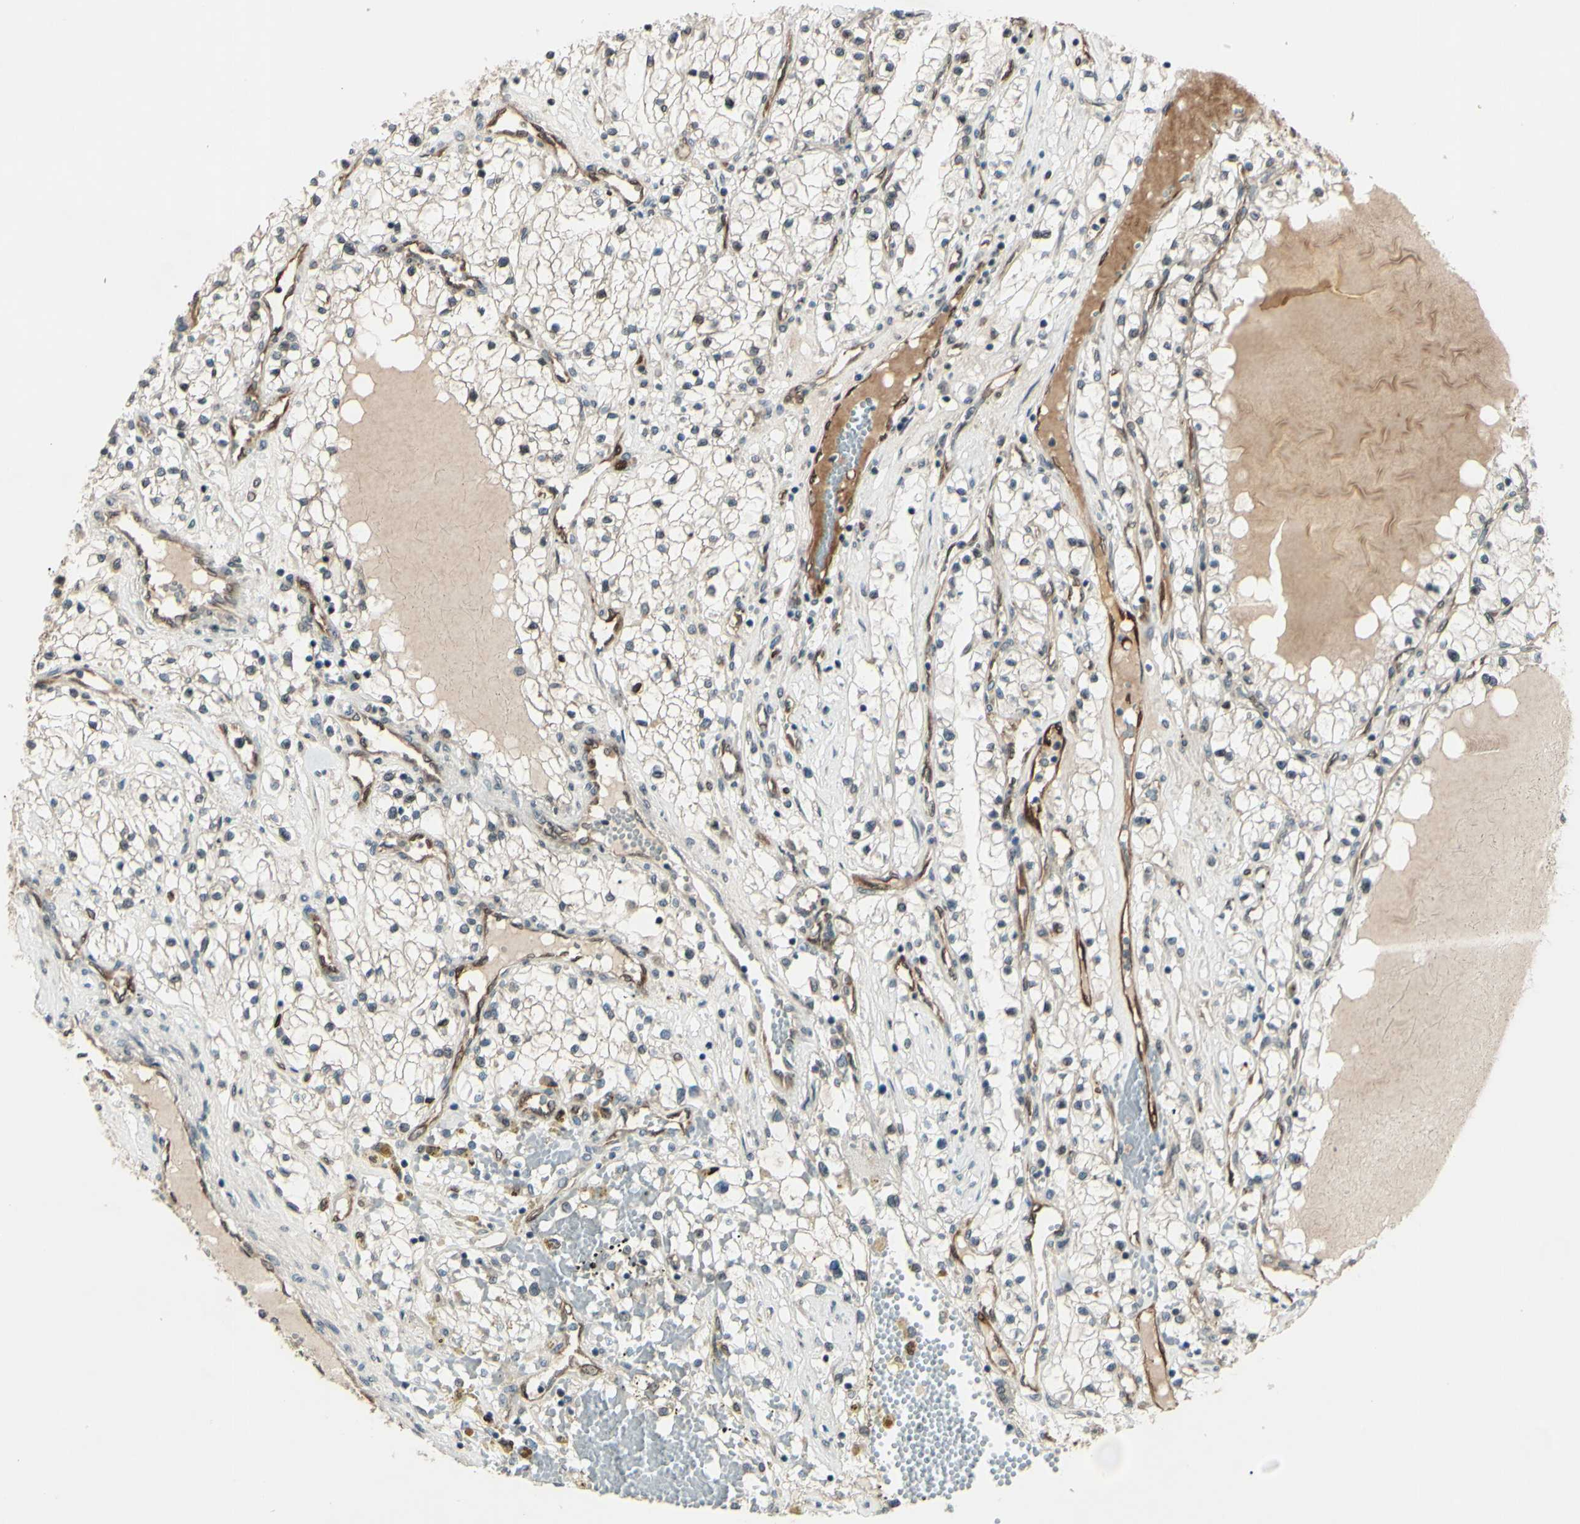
{"staining": {"intensity": "negative", "quantity": "none", "location": "none"}, "tissue": "renal cancer", "cell_type": "Tumor cells", "image_type": "cancer", "snomed": [{"axis": "morphology", "description": "Adenocarcinoma, NOS"}, {"axis": "topography", "description": "Kidney"}], "caption": "Protein analysis of adenocarcinoma (renal) reveals no significant staining in tumor cells.", "gene": "MLF2", "patient": {"sex": "male", "age": 68}}